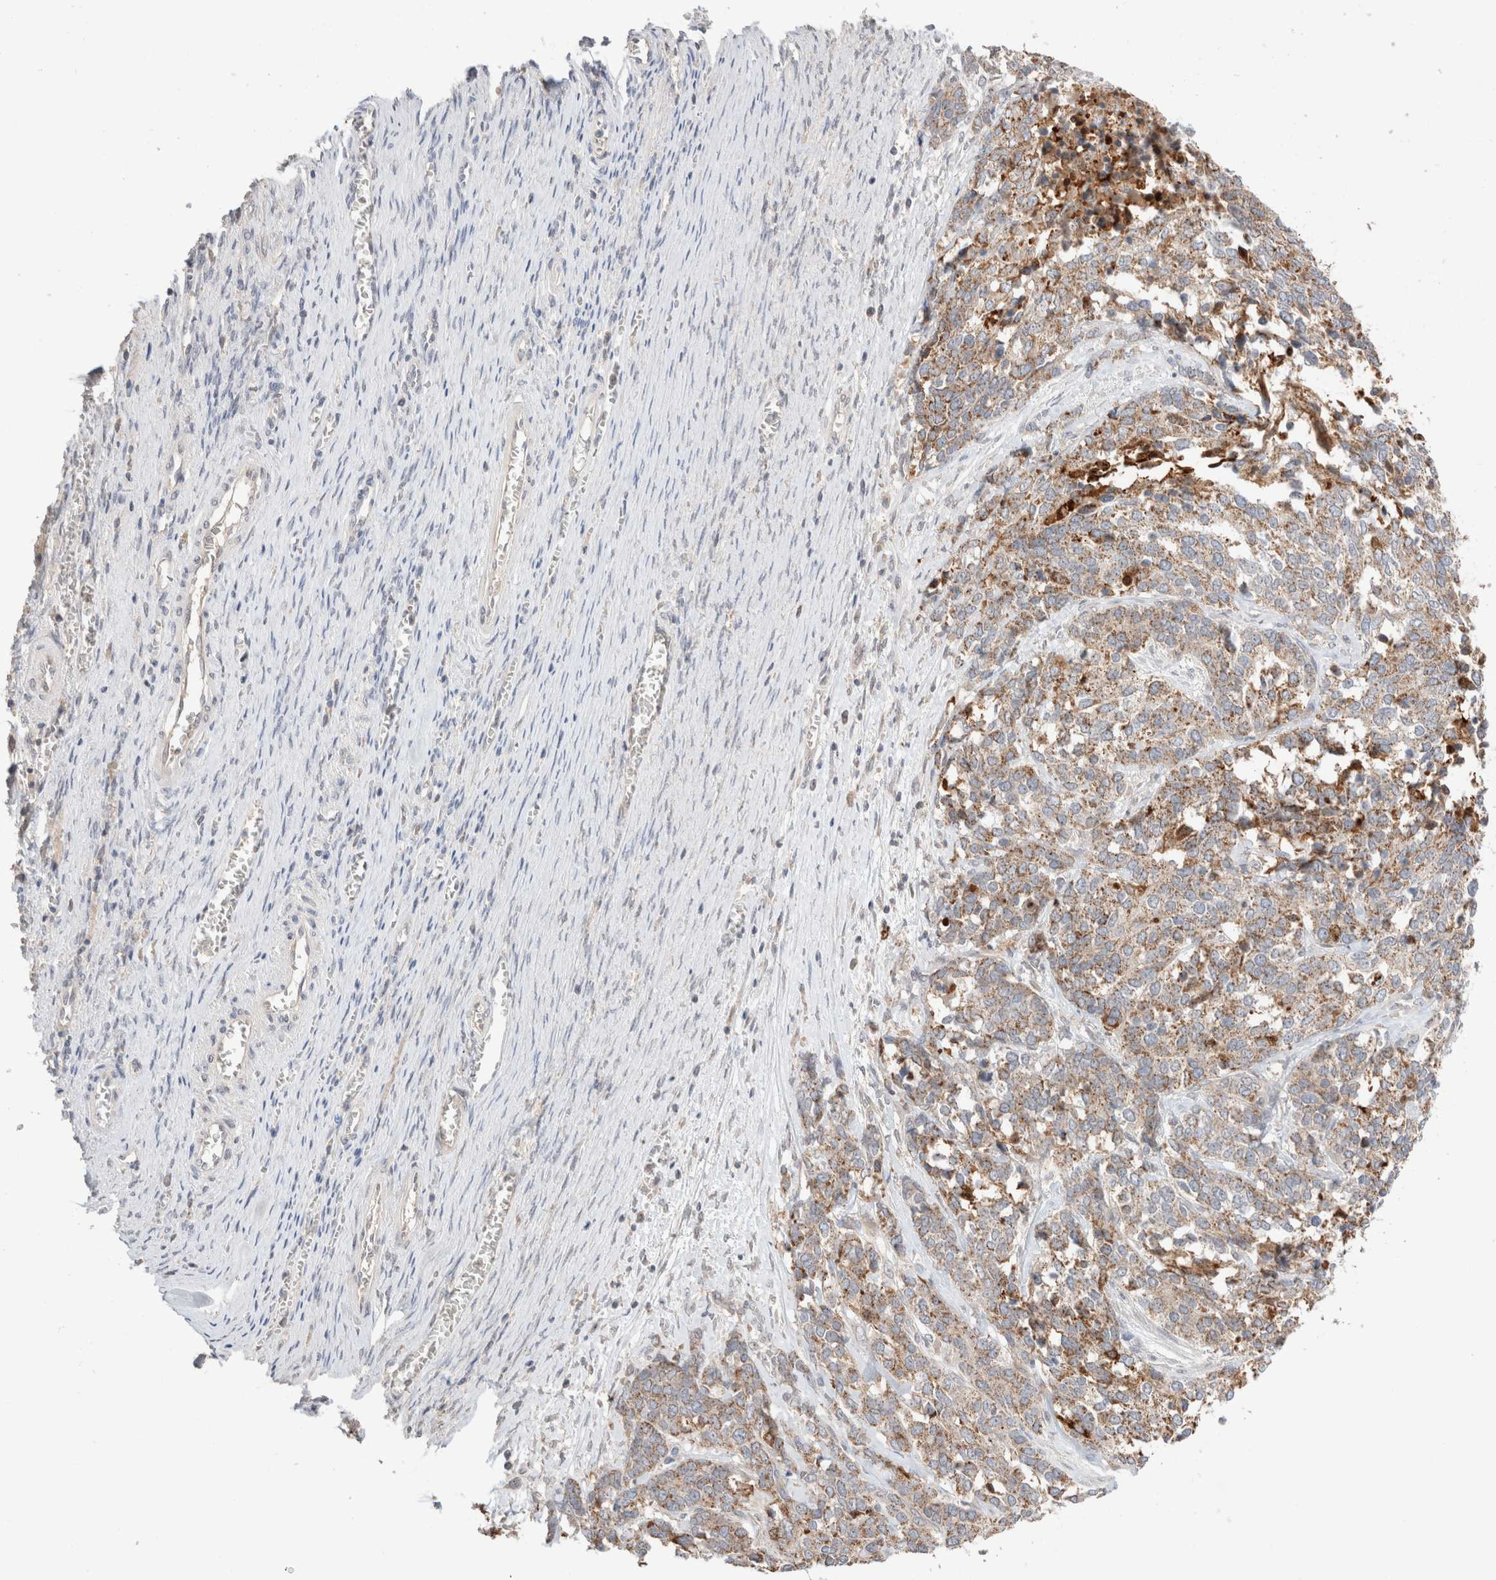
{"staining": {"intensity": "moderate", "quantity": ">75%", "location": "cytoplasmic/membranous"}, "tissue": "ovarian cancer", "cell_type": "Tumor cells", "image_type": "cancer", "snomed": [{"axis": "morphology", "description": "Cystadenocarcinoma, serous, NOS"}, {"axis": "topography", "description": "Ovary"}], "caption": "Immunohistochemical staining of human serous cystadenocarcinoma (ovarian) demonstrates medium levels of moderate cytoplasmic/membranous expression in approximately >75% of tumor cells. (brown staining indicates protein expression, while blue staining denotes nuclei).", "gene": "TRIM41", "patient": {"sex": "female", "age": 44}}